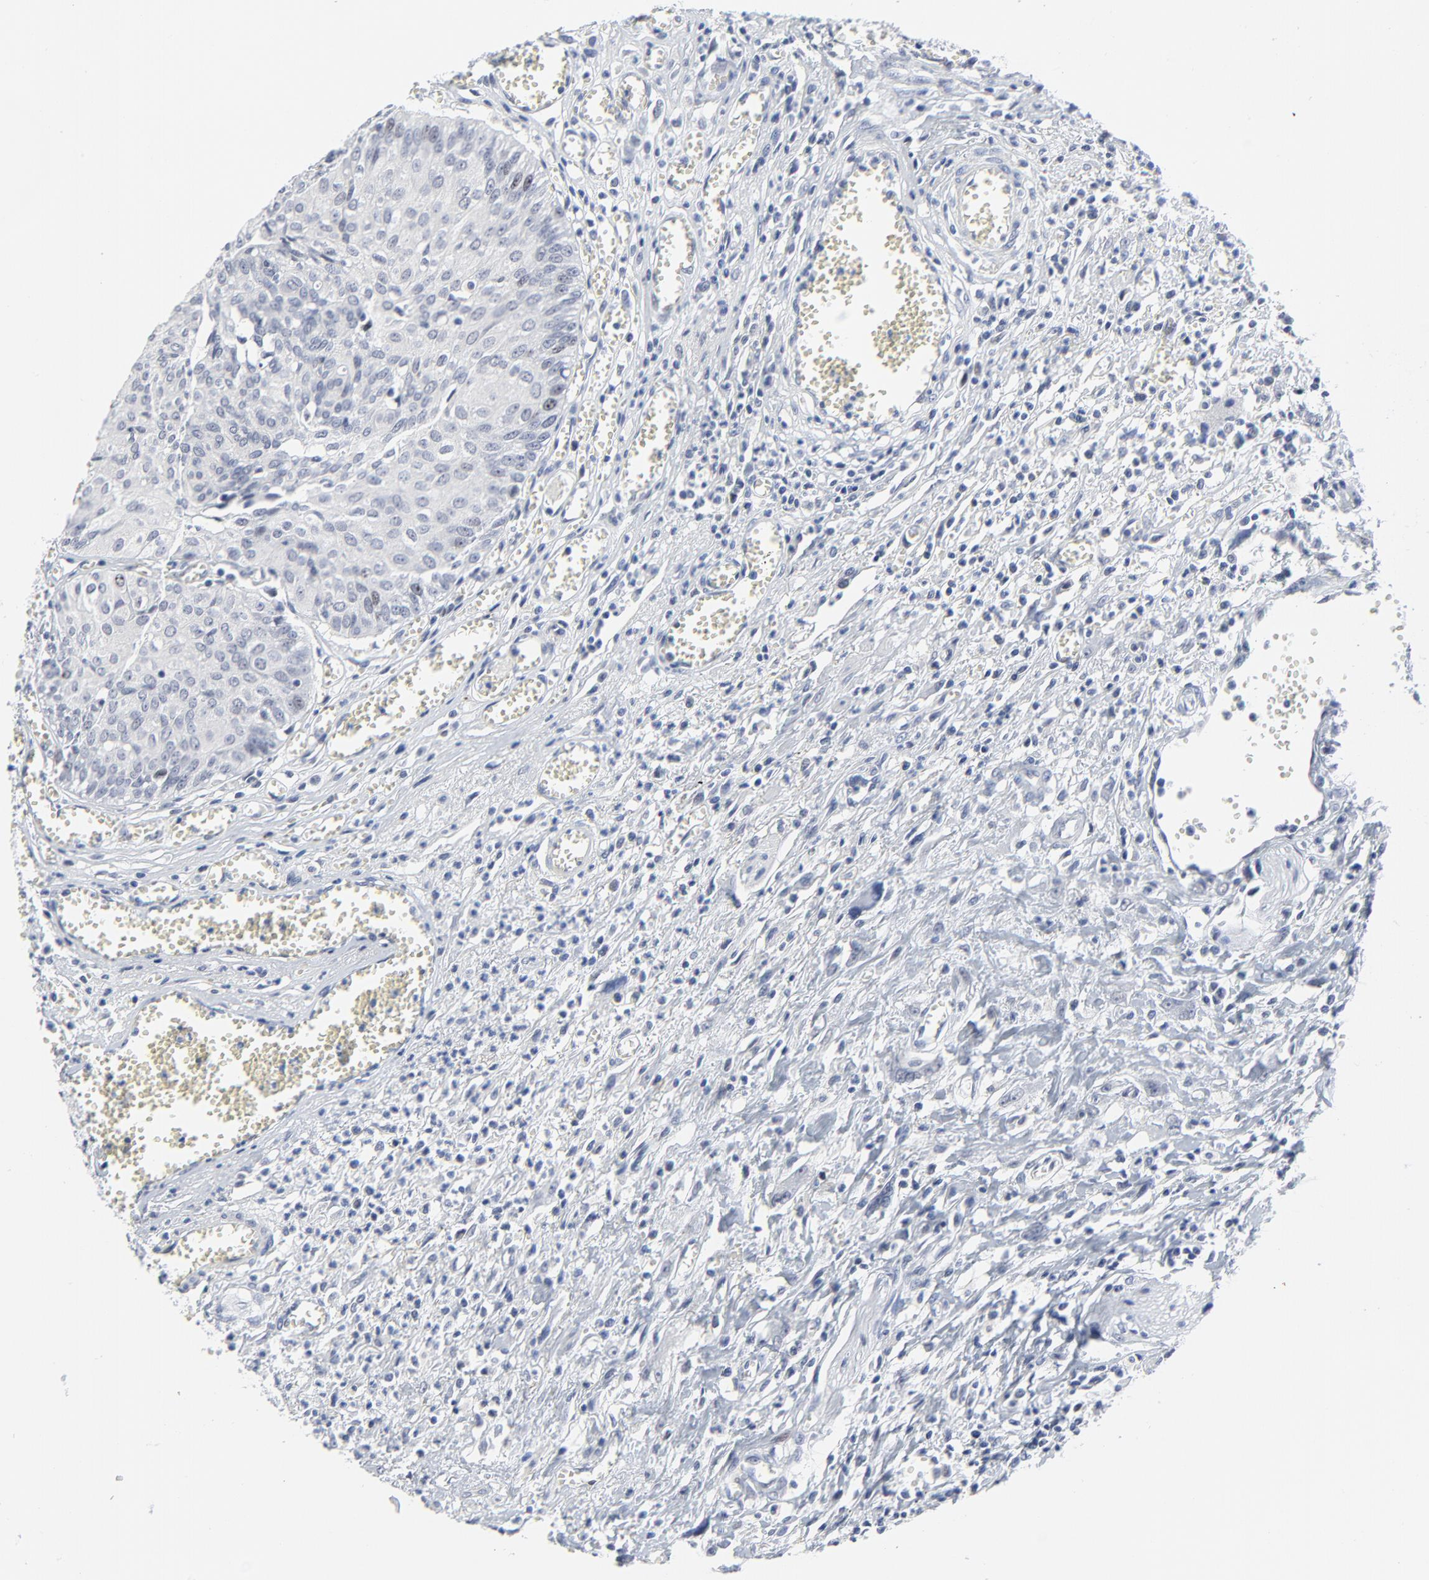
{"staining": {"intensity": "negative", "quantity": "none", "location": "none"}, "tissue": "urothelial cancer", "cell_type": "Tumor cells", "image_type": "cancer", "snomed": [{"axis": "morphology", "description": "Urothelial carcinoma, High grade"}, {"axis": "topography", "description": "Urinary bladder"}], "caption": "Histopathology image shows no protein staining in tumor cells of urothelial cancer tissue. Brightfield microscopy of immunohistochemistry (IHC) stained with DAB (3,3'-diaminobenzidine) (brown) and hematoxylin (blue), captured at high magnification.", "gene": "ZNF589", "patient": {"sex": "male", "age": 66}}